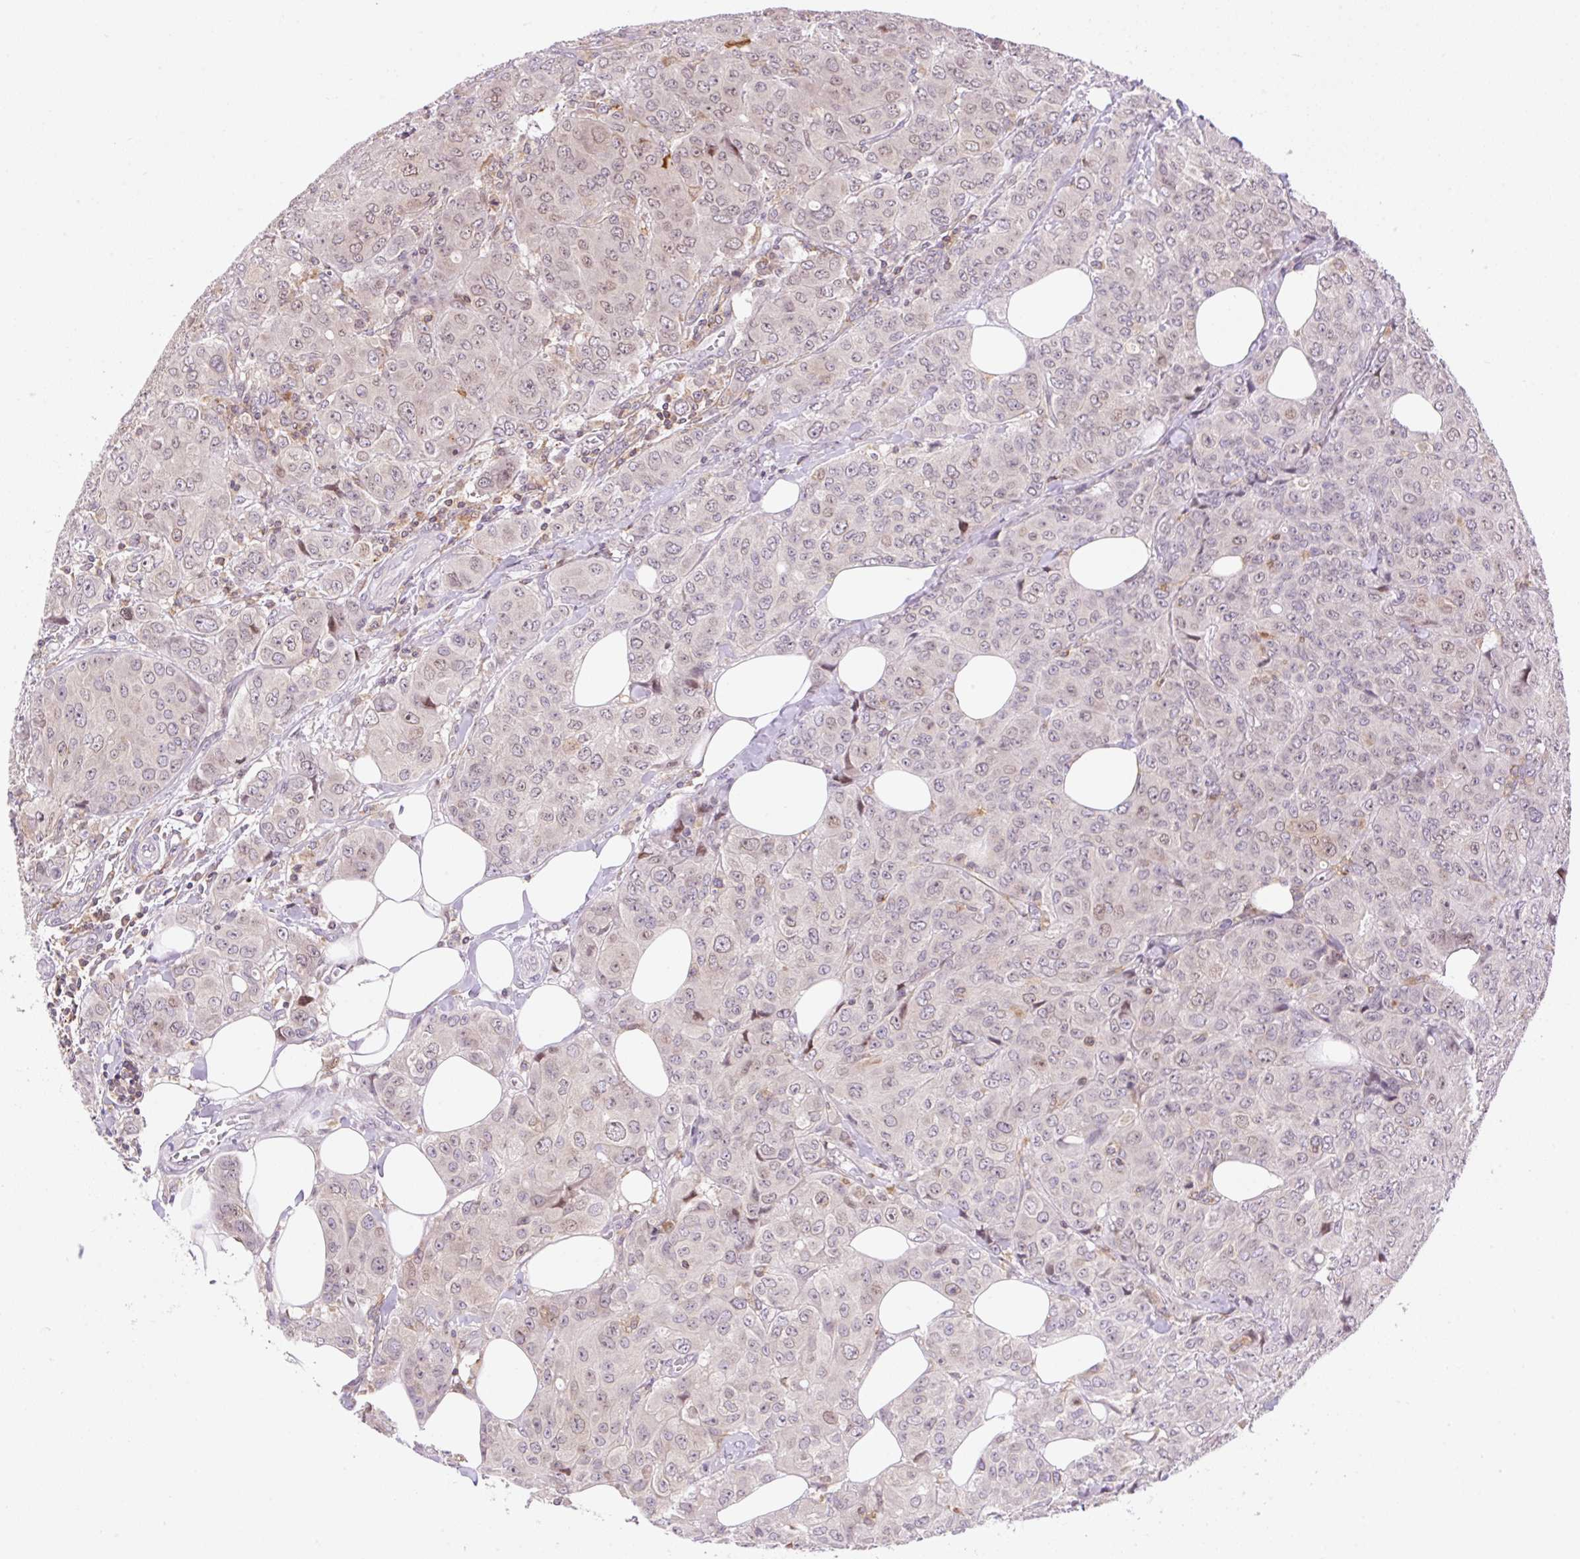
{"staining": {"intensity": "weak", "quantity": "25%-75%", "location": "nuclear"}, "tissue": "breast cancer", "cell_type": "Tumor cells", "image_type": "cancer", "snomed": [{"axis": "morphology", "description": "Duct carcinoma"}, {"axis": "topography", "description": "Breast"}], "caption": "A brown stain labels weak nuclear positivity of a protein in human breast cancer tumor cells.", "gene": "CARD11", "patient": {"sex": "female", "age": 43}}